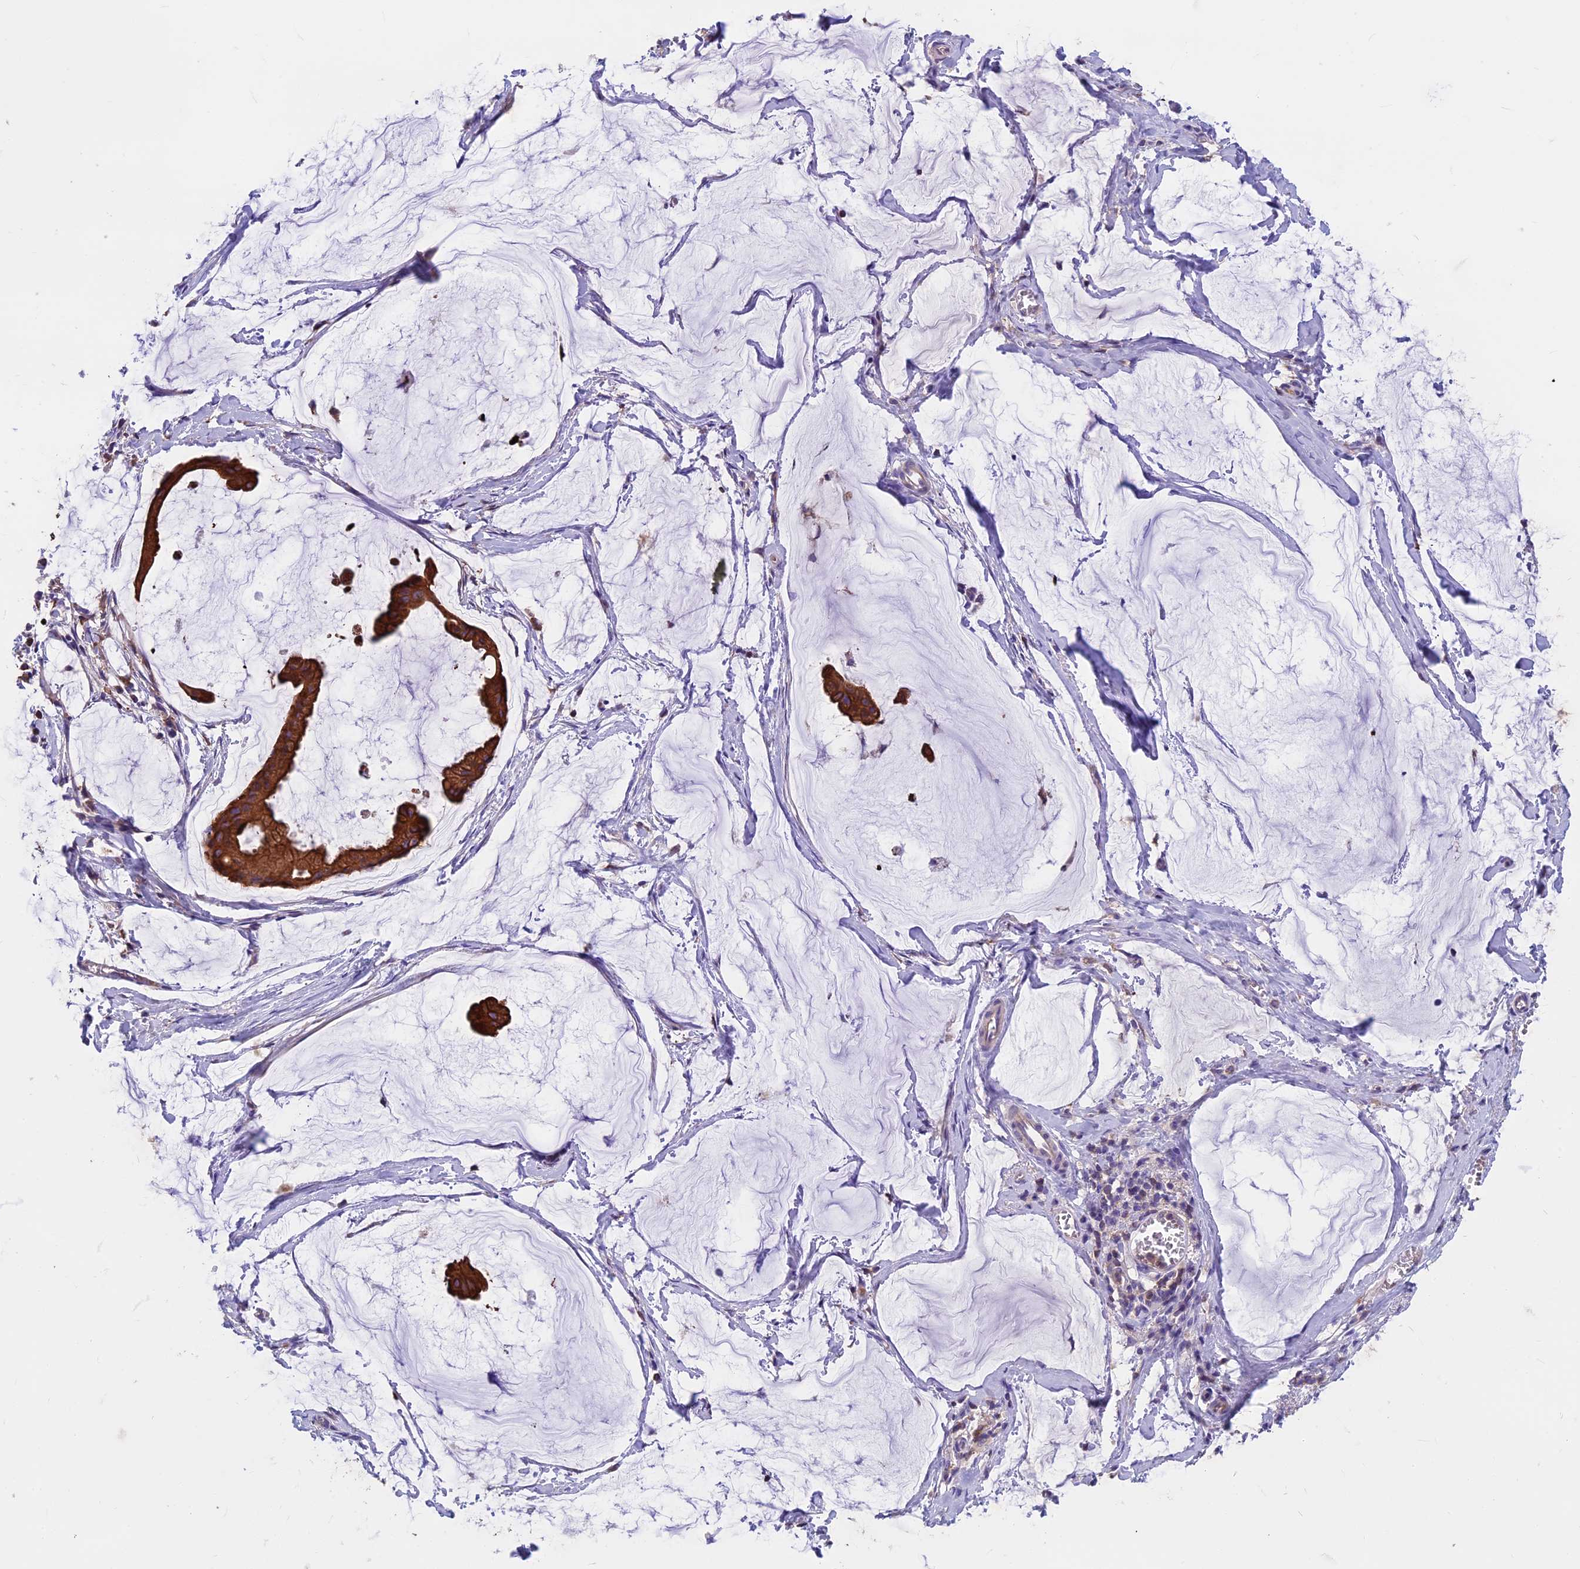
{"staining": {"intensity": "strong", "quantity": ">75%", "location": "cytoplasmic/membranous"}, "tissue": "ovarian cancer", "cell_type": "Tumor cells", "image_type": "cancer", "snomed": [{"axis": "morphology", "description": "Cystadenocarcinoma, mucinous, NOS"}, {"axis": "topography", "description": "Ovary"}], "caption": "Immunohistochemical staining of human ovarian cancer shows high levels of strong cytoplasmic/membranous protein expression in about >75% of tumor cells.", "gene": "CDAN1", "patient": {"sex": "female", "age": 73}}